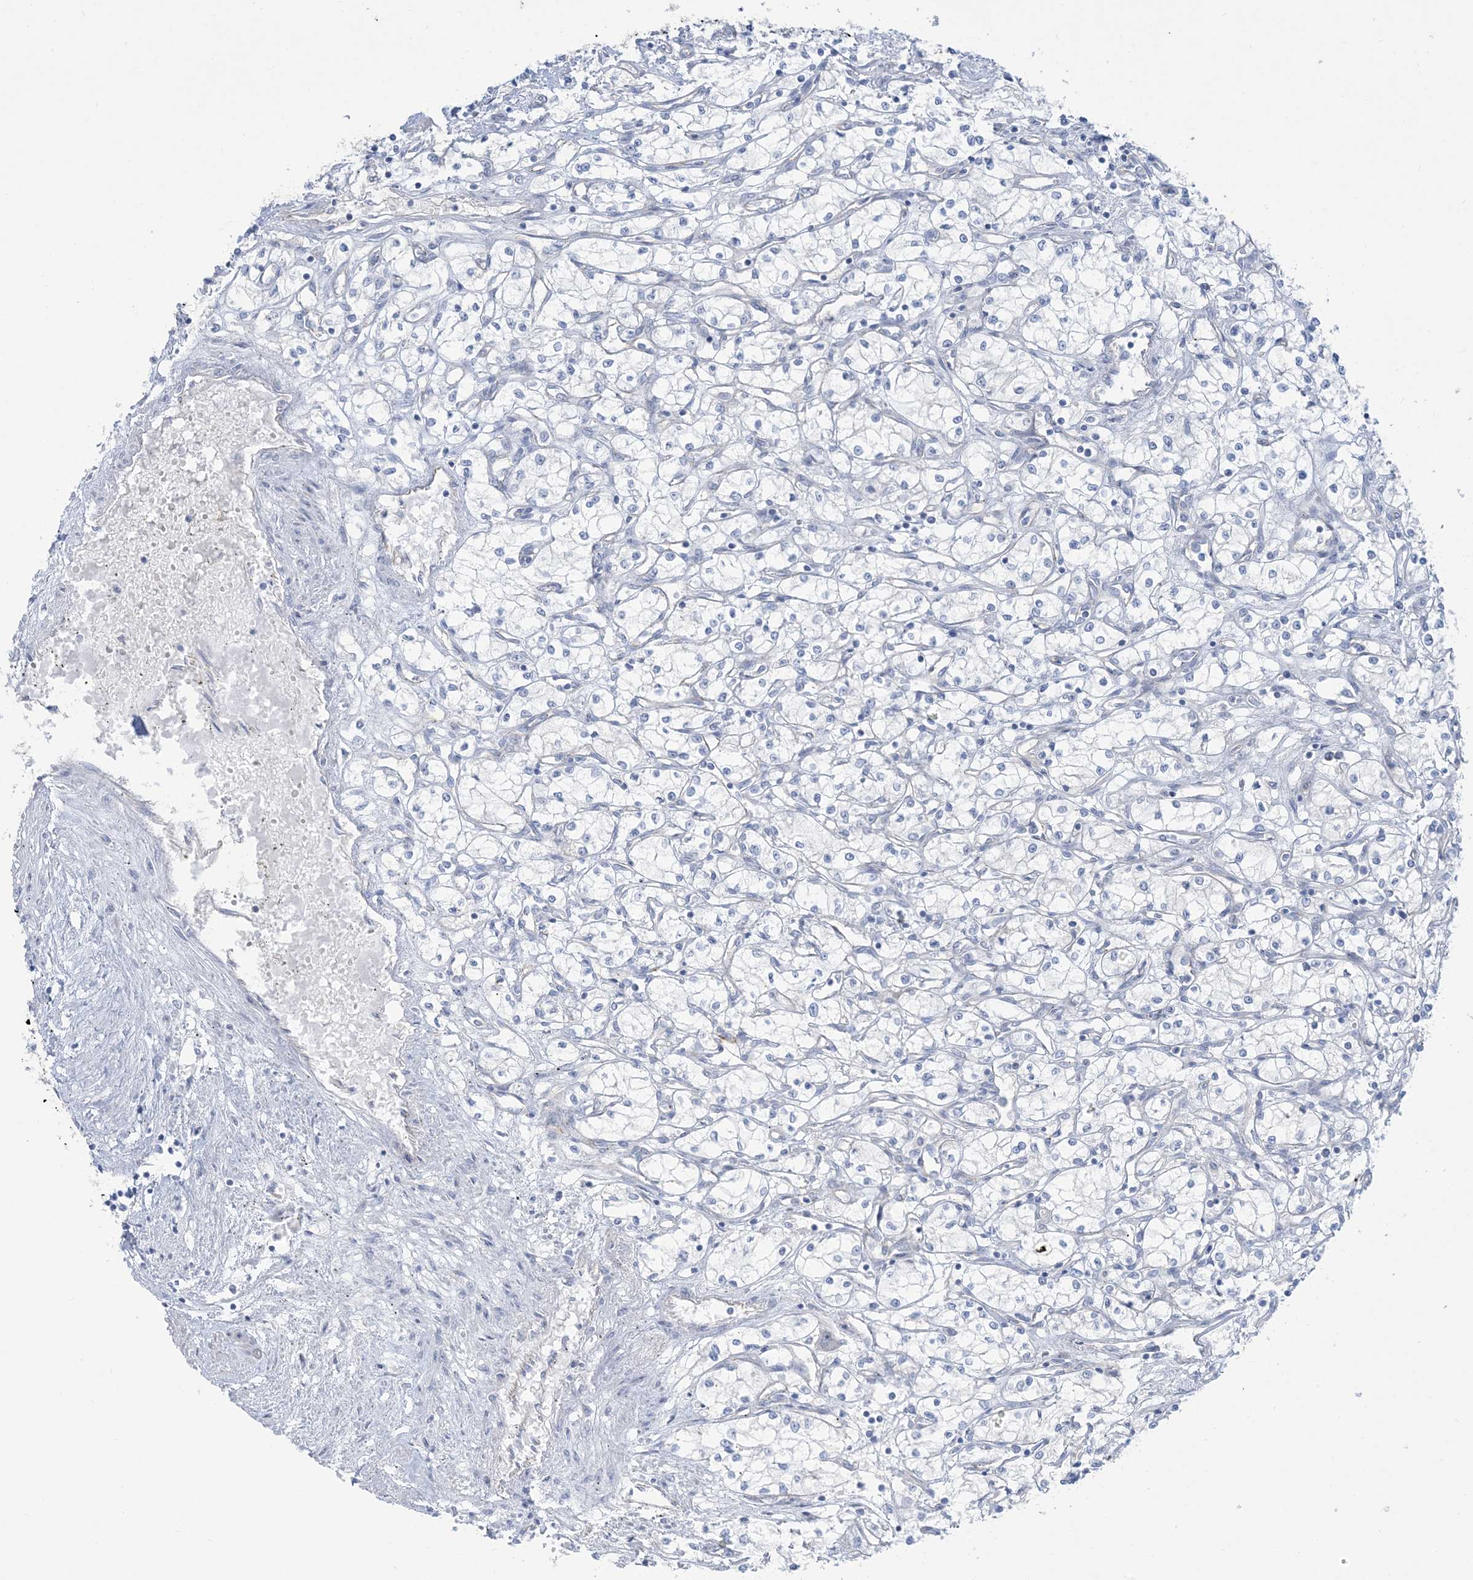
{"staining": {"intensity": "negative", "quantity": "none", "location": "none"}, "tissue": "renal cancer", "cell_type": "Tumor cells", "image_type": "cancer", "snomed": [{"axis": "morphology", "description": "Adenocarcinoma, NOS"}, {"axis": "topography", "description": "Kidney"}], "caption": "Tumor cells are negative for protein expression in human adenocarcinoma (renal).", "gene": "XIRP2", "patient": {"sex": "male", "age": 59}}